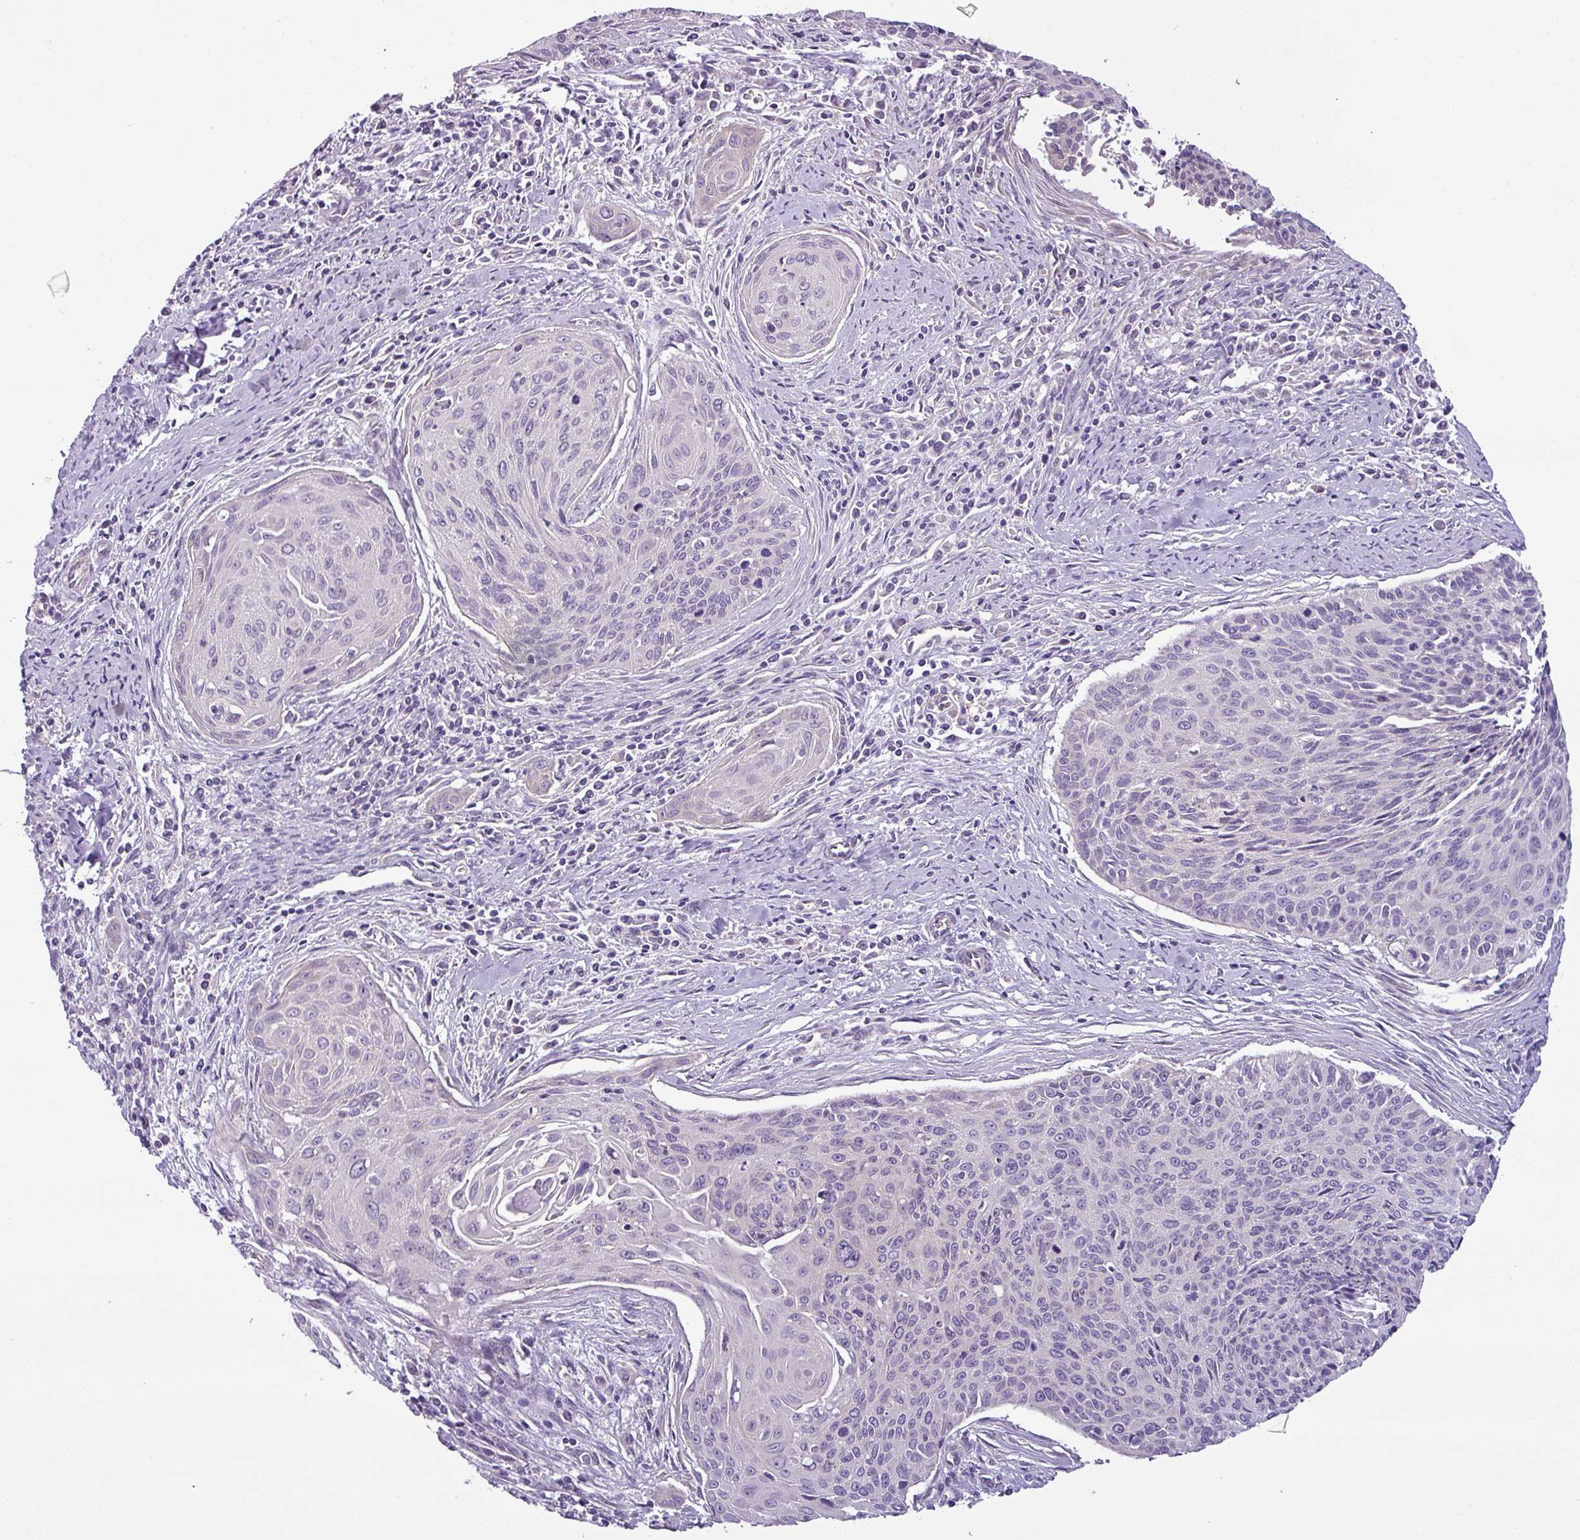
{"staining": {"intensity": "negative", "quantity": "none", "location": "none"}, "tissue": "cervical cancer", "cell_type": "Tumor cells", "image_type": "cancer", "snomed": [{"axis": "morphology", "description": "Squamous cell carcinoma, NOS"}, {"axis": "topography", "description": "Cervix"}], "caption": "DAB (3,3'-diaminobenzidine) immunohistochemical staining of human cervical squamous cell carcinoma displays no significant staining in tumor cells. The staining is performed using DAB (3,3'-diaminobenzidine) brown chromogen with nuclei counter-stained in using hematoxylin.", "gene": "TOR1AIP2", "patient": {"sex": "female", "age": 55}}